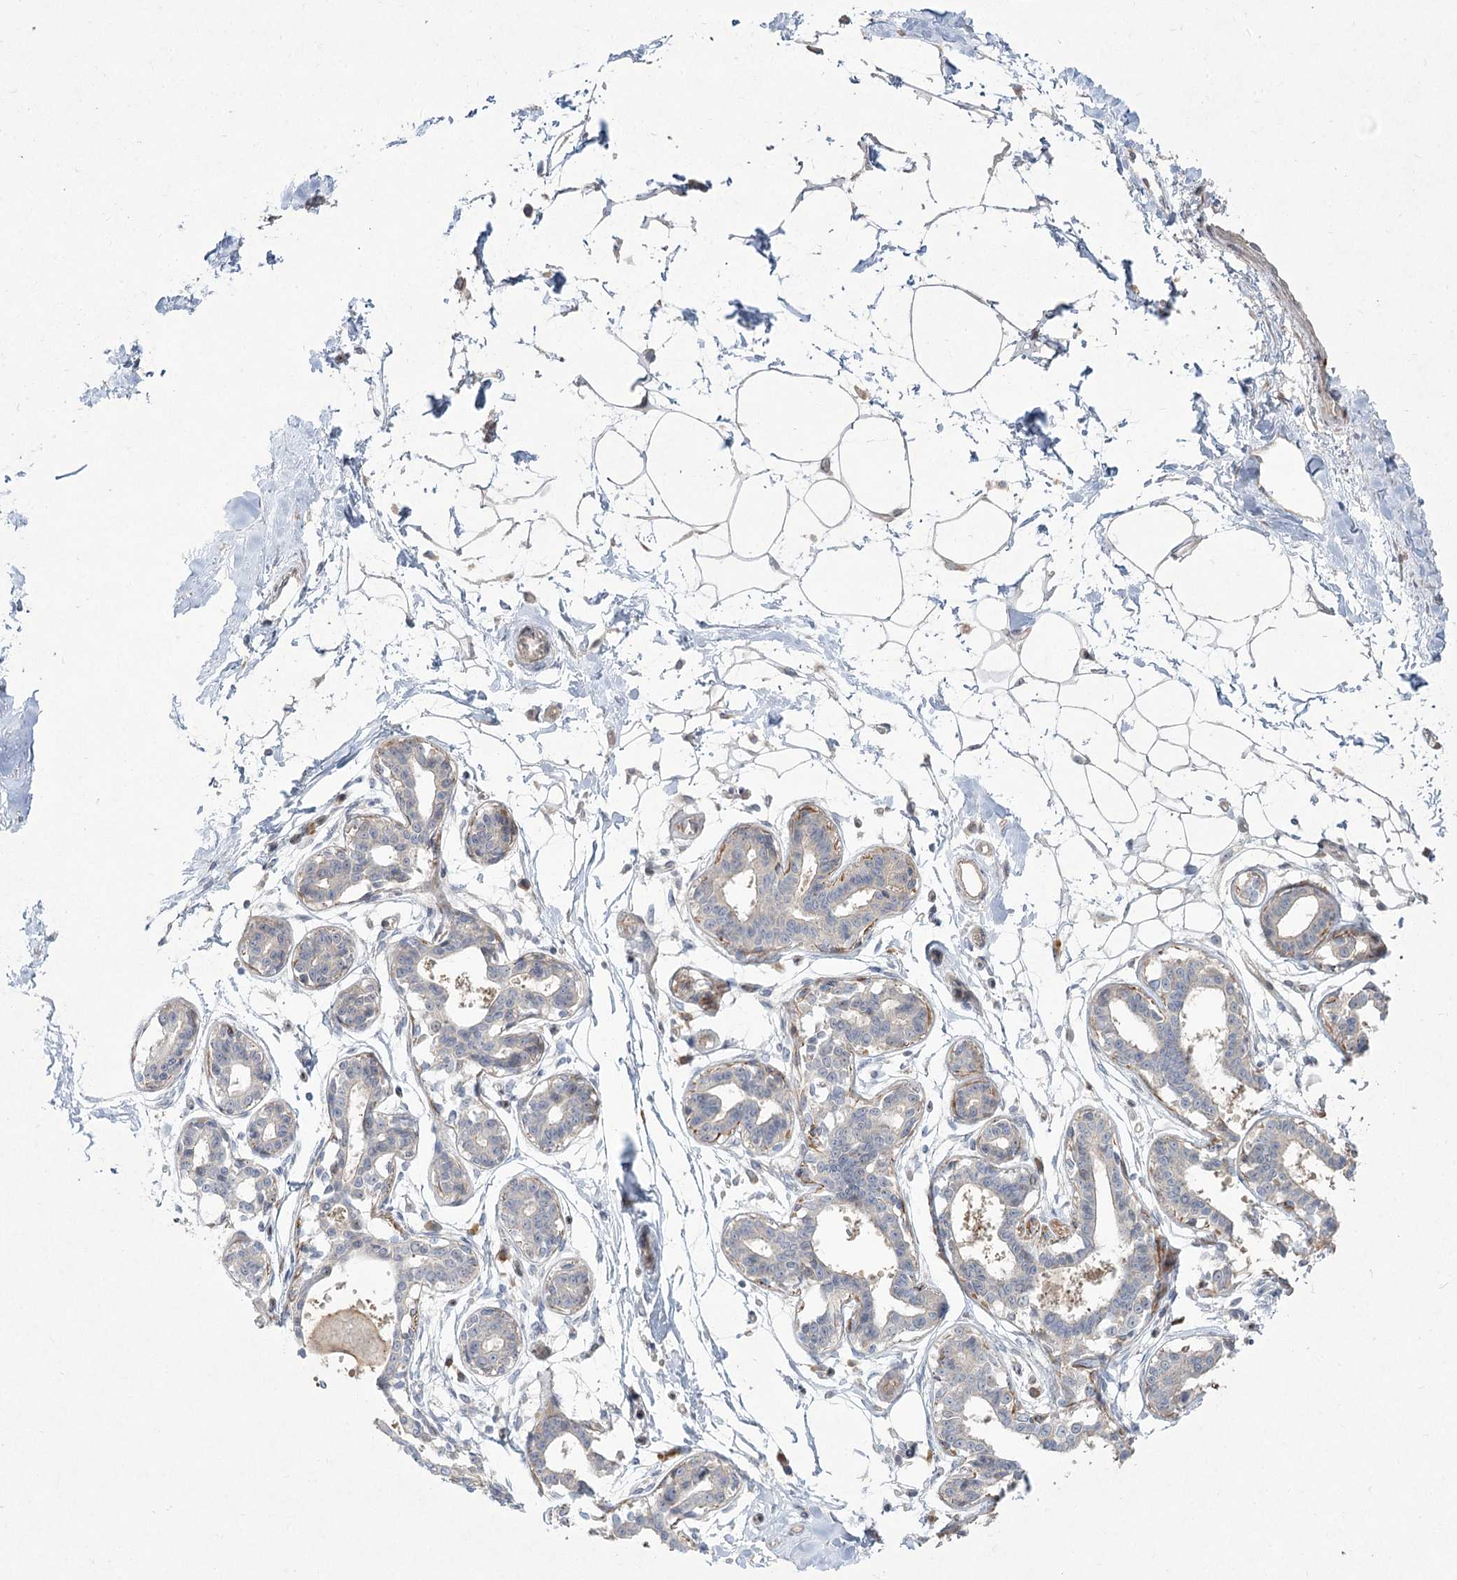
{"staining": {"intensity": "negative", "quantity": "none", "location": "none"}, "tissue": "breast", "cell_type": "Adipocytes", "image_type": "normal", "snomed": [{"axis": "morphology", "description": "Normal tissue, NOS"}, {"axis": "topography", "description": "Breast"}], "caption": "Immunohistochemistry micrograph of normal human breast stained for a protein (brown), which shows no positivity in adipocytes. The staining is performed using DAB (3,3'-diaminobenzidine) brown chromogen with nuclei counter-stained in using hematoxylin.", "gene": "CAMTA1", "patient": {"sex": "female", "age": 45}}